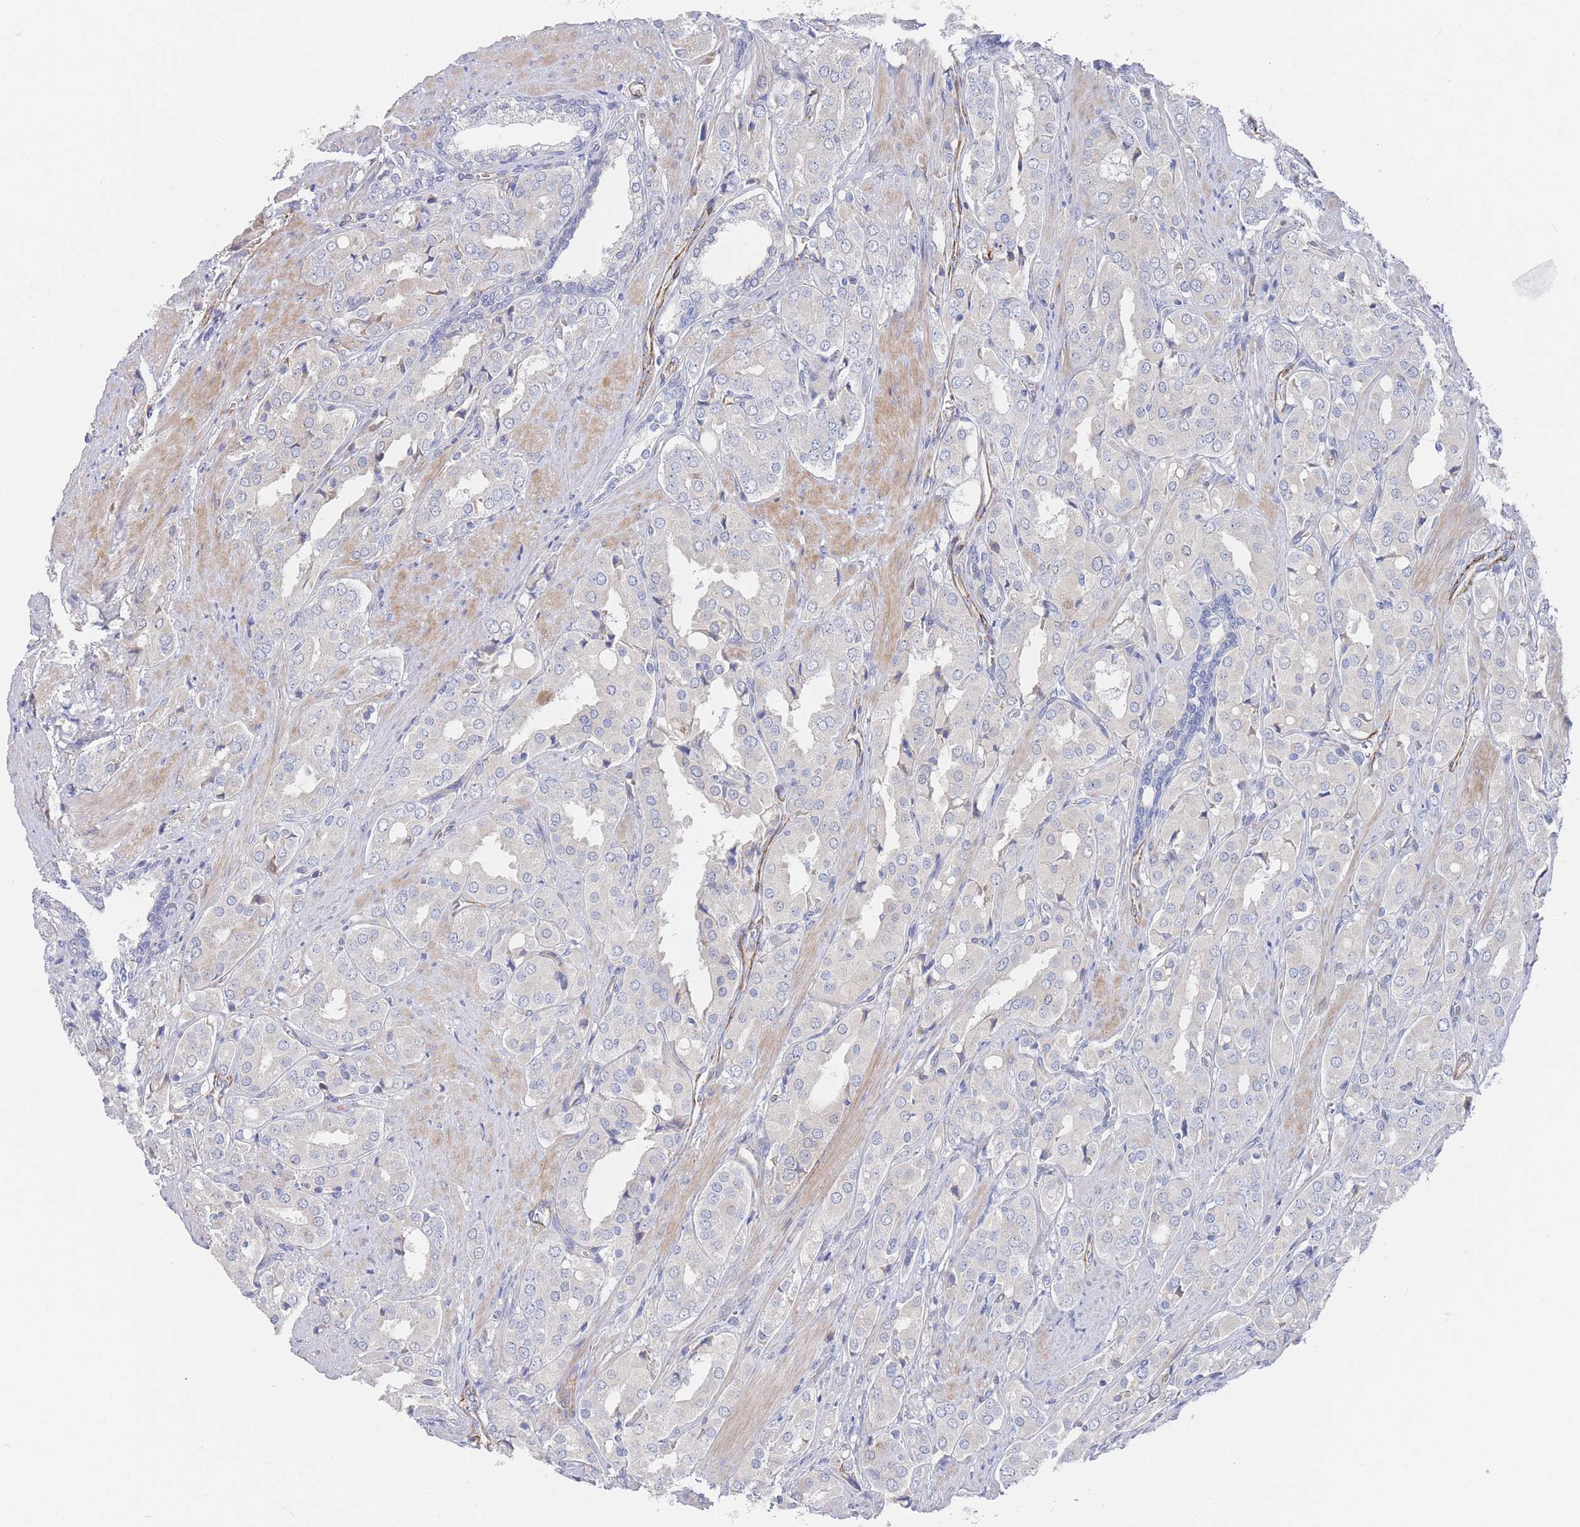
{"staining": {"intensity": "negative", "quantity": "none", "location": "none"}, "tissue": "prostate cancer", "cell_type": "Tumor cells", "image_type": "cancer", "snomed": [{"axis": "morphology", "description": "Adenocarcinoma, High grade"}, {"axis": "topography", "description": "Prostate"}], "caption": "Protein analysis of prostate high-grade adenocarcinoma demonstrates no significant expression in tumor cells.", "gene": "G6PC1", "patient": {"sex": "male", "age": 71}}